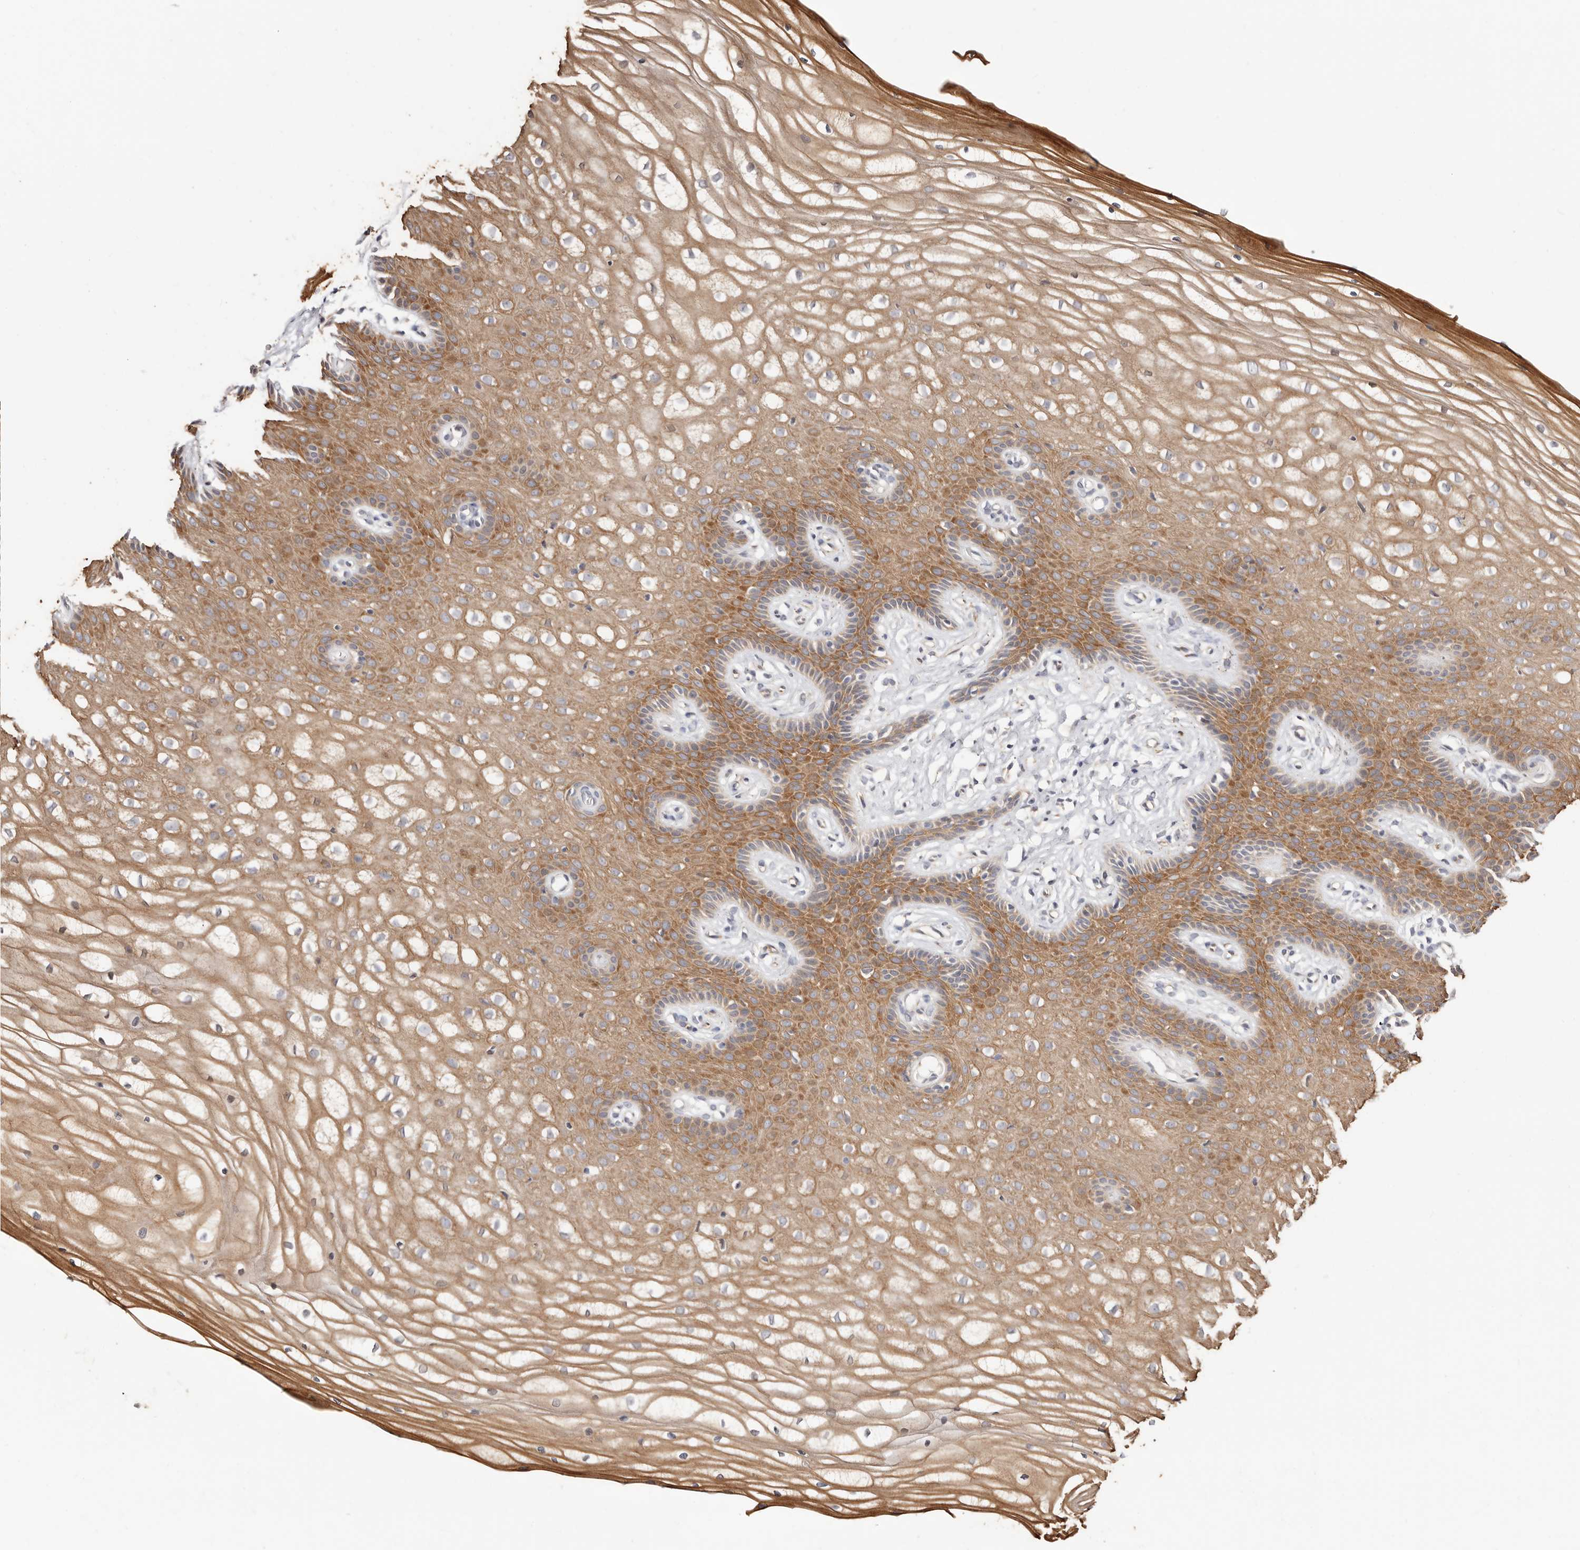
{"staining": {"intensity": "moderate", "quantity": ">75%", "location": "cytoplasmic/membranous"}, "tissue": "vagina", "cell_type": "Squamous epithelial cells", "image_type": "normal", "snomed": [{"axis": "morphology", "description": "Normal tissue, NOS"}, {"axis": "topography", "description": "Vagina"}, {"axis": "topography", "description": "Cervix"}], "caption": "Immunohistochemical staining of benign human vagina demonstrates >75% levels of moderate cytoplasmic/membranous protein staining in about >75% of squamous epithelial cells.", "gene": "BCL2L15", "patient": {"sex": "female", "age": 40}}